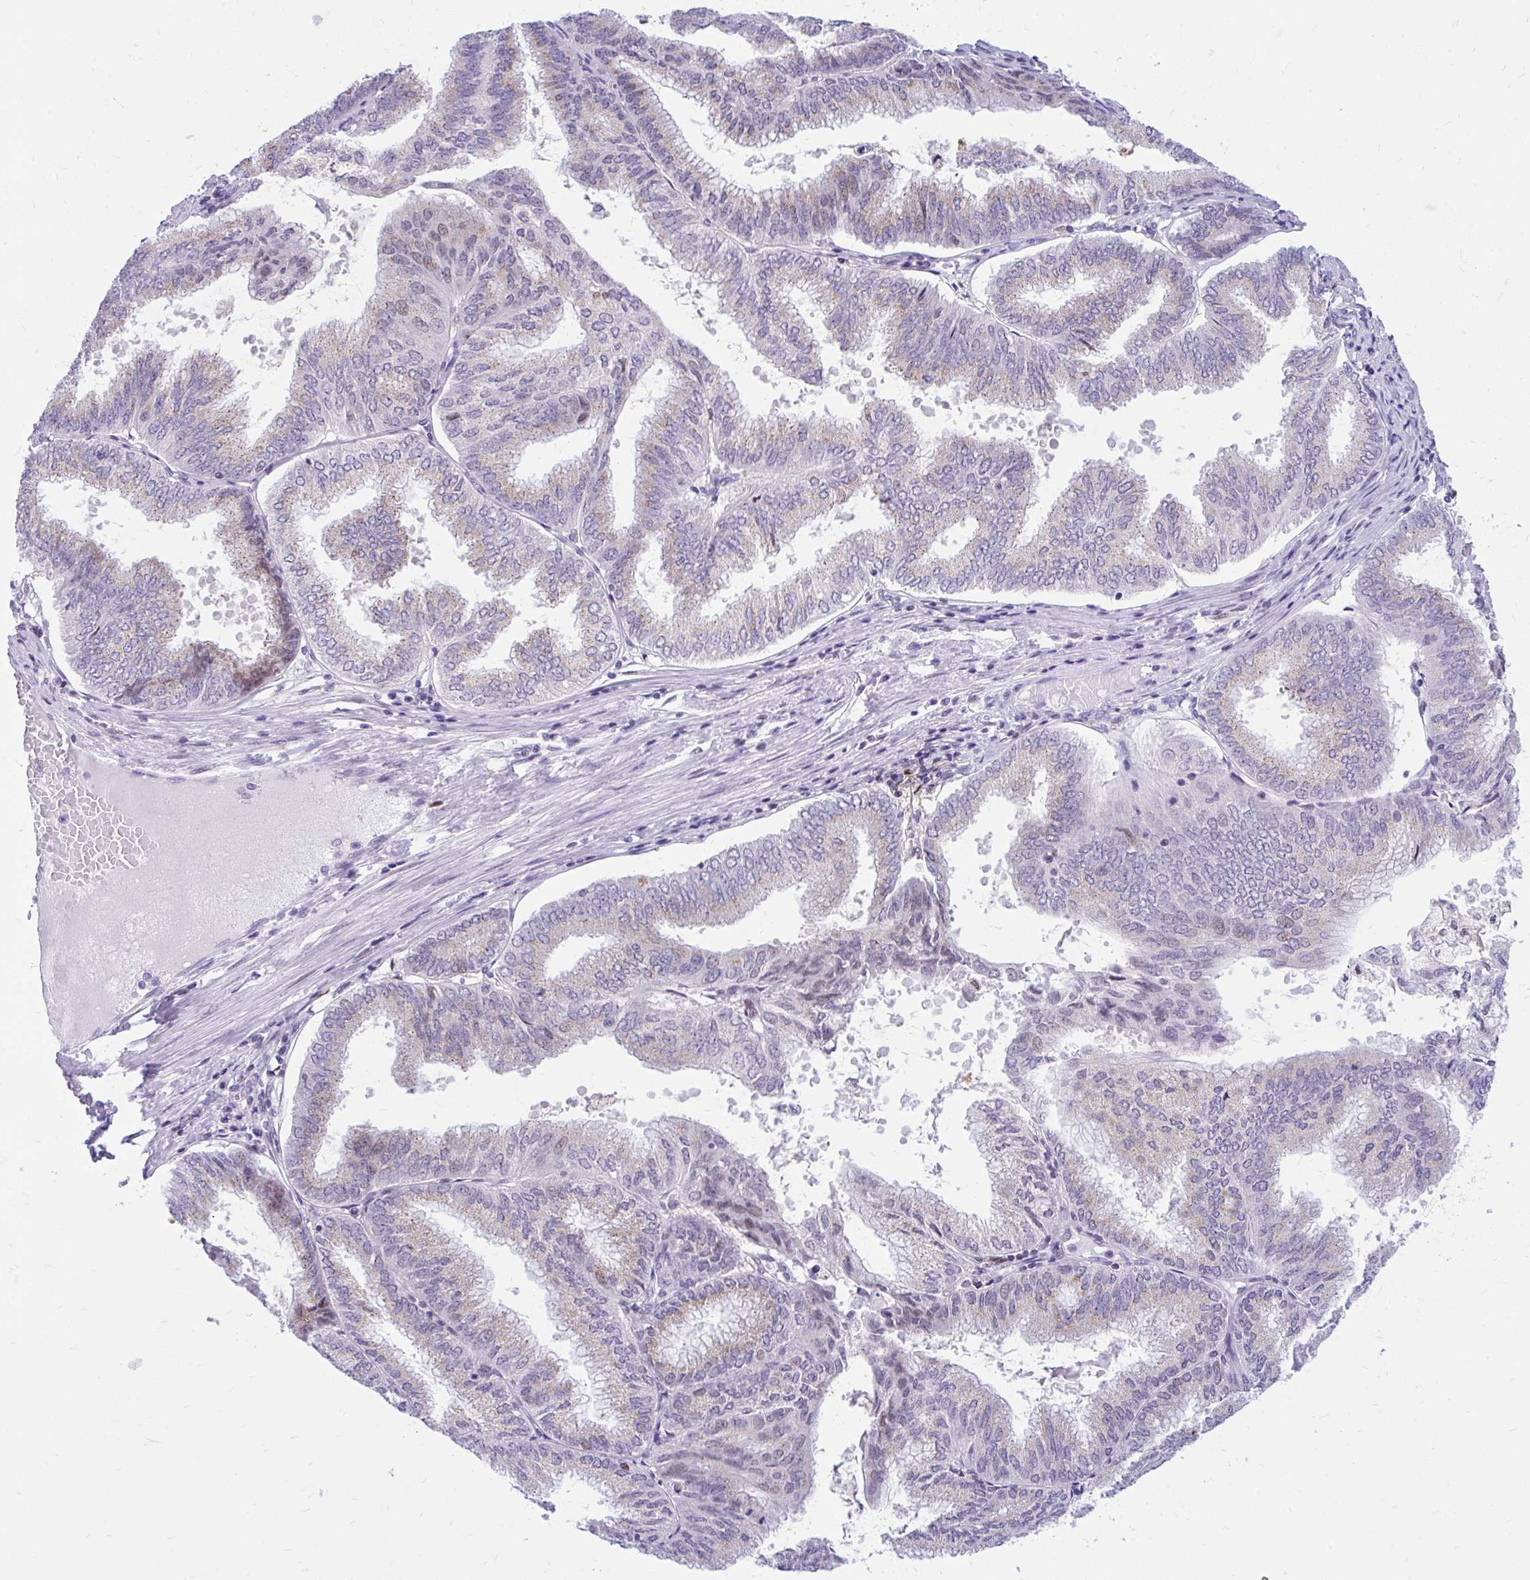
{"staining": {"intensity": "moderate", "quantity": "<25%", "location": "cytoplasmic/membranous,nuclear"}, "tissue": "endometrial cancer", "cell_type": "Tumor cells", "image_type": "cancer", "snomed": [{"axis": "morphology", "description": "Adenocarcinoma, NOS"}, {"axis": "topography", "description": "Endometrium"}], "caption": "Endometrial cancer stained with DAB (3,3'-diaminobenzidine) IHC shows low levels of moderate cytoplasmic/membranous and nuclear expression in about <25% of tumor cells.", "gene": "GLB1L2", "patient": {"sex": "female", "age": 49}}